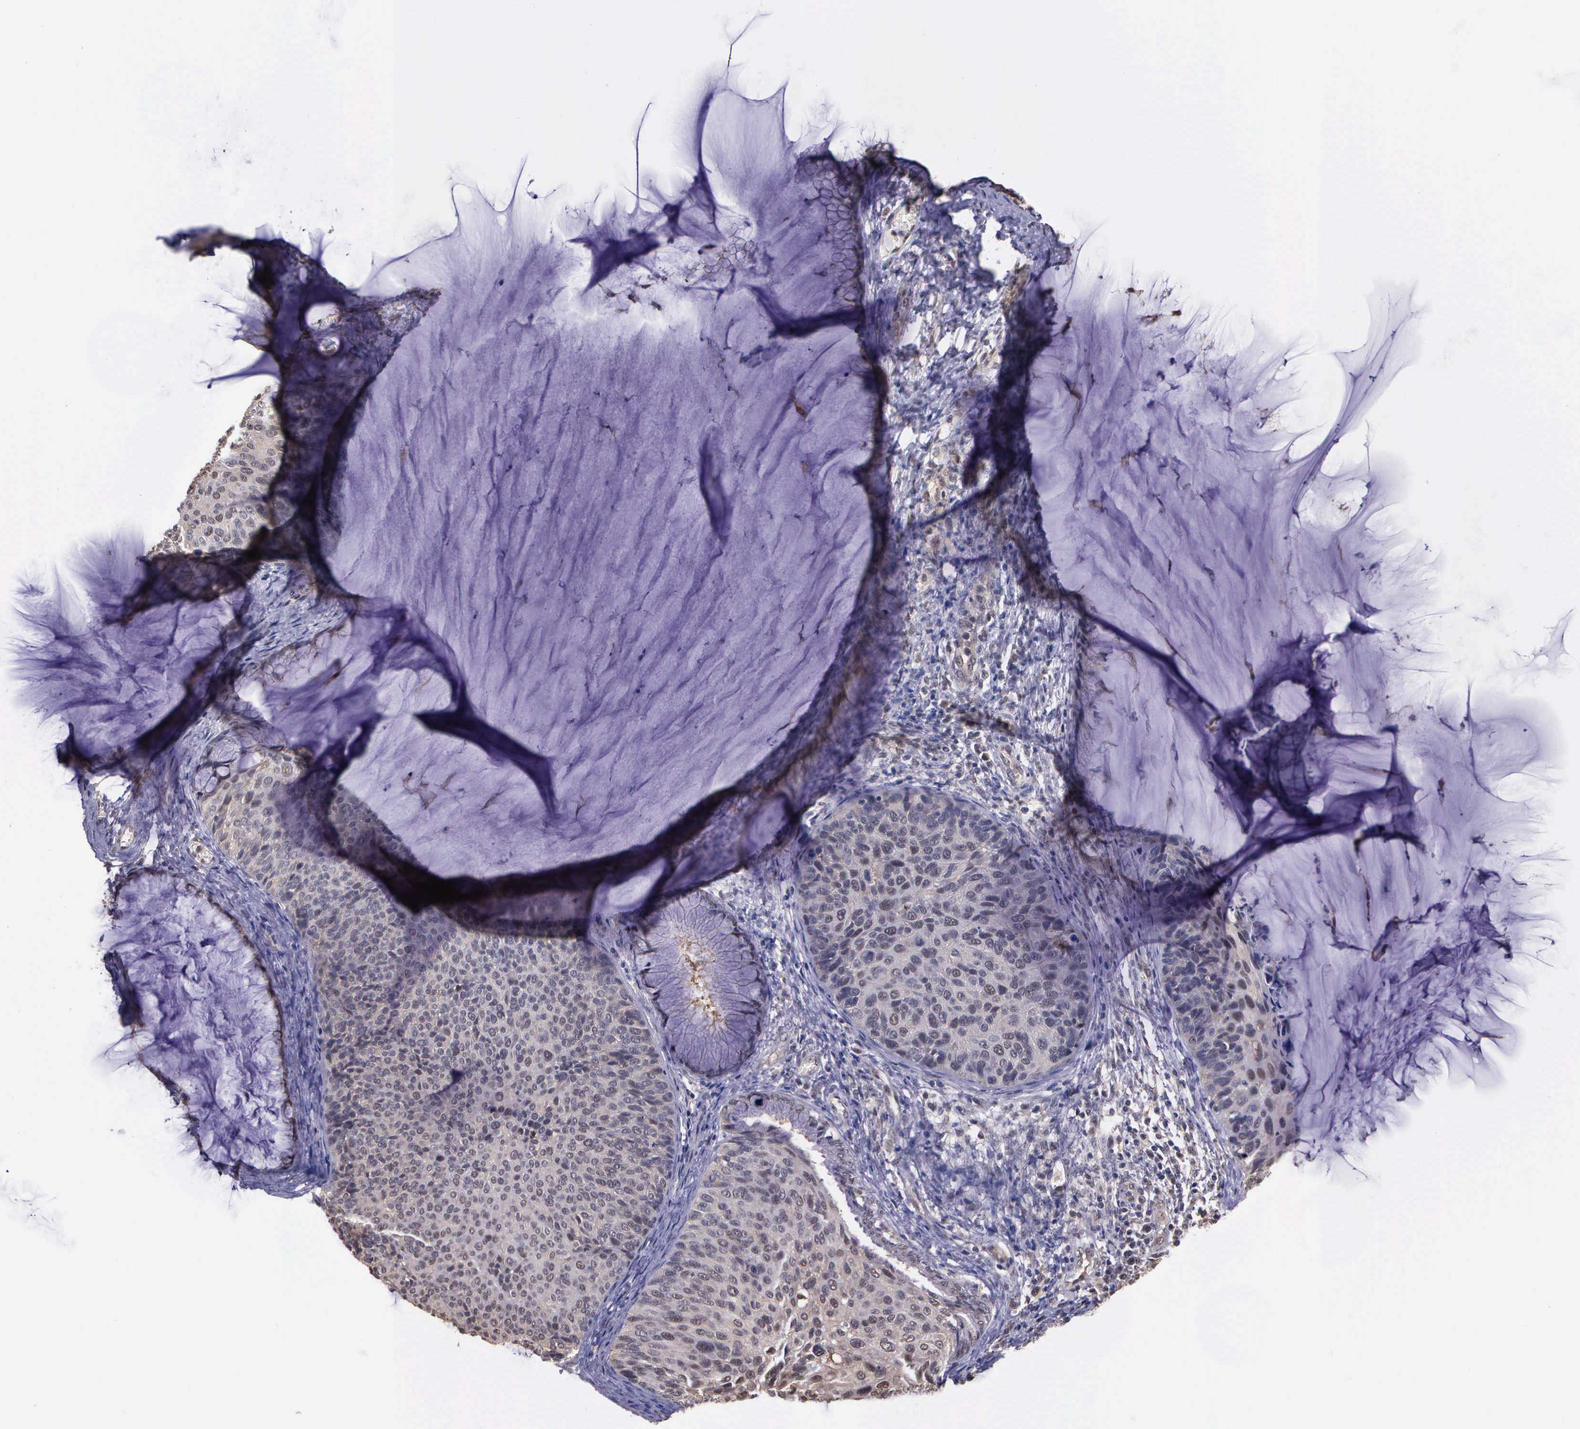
{"staining": {"intensity": "weak", "quantity": "25%-75%", "location": "cytoplasmic/membranous"}, "tissue": "cervical cancer", "cell_type": "Tumor cells", "image_type": "cancer", "snomed": [{"axis": "morphology", "description": "Squamous cell carcinoma, NOS"}, {"axis": "topography", "description": "Cervix"}], "caption": "An IHC micrograph of tumor tissue is shown. Protein staining in brown highlights weak cytoplasmic/membranous positivity in cervical cancer within tumor cells.", "gene": "PSMC1", "patient": {"sex": "female", "age": 36}}